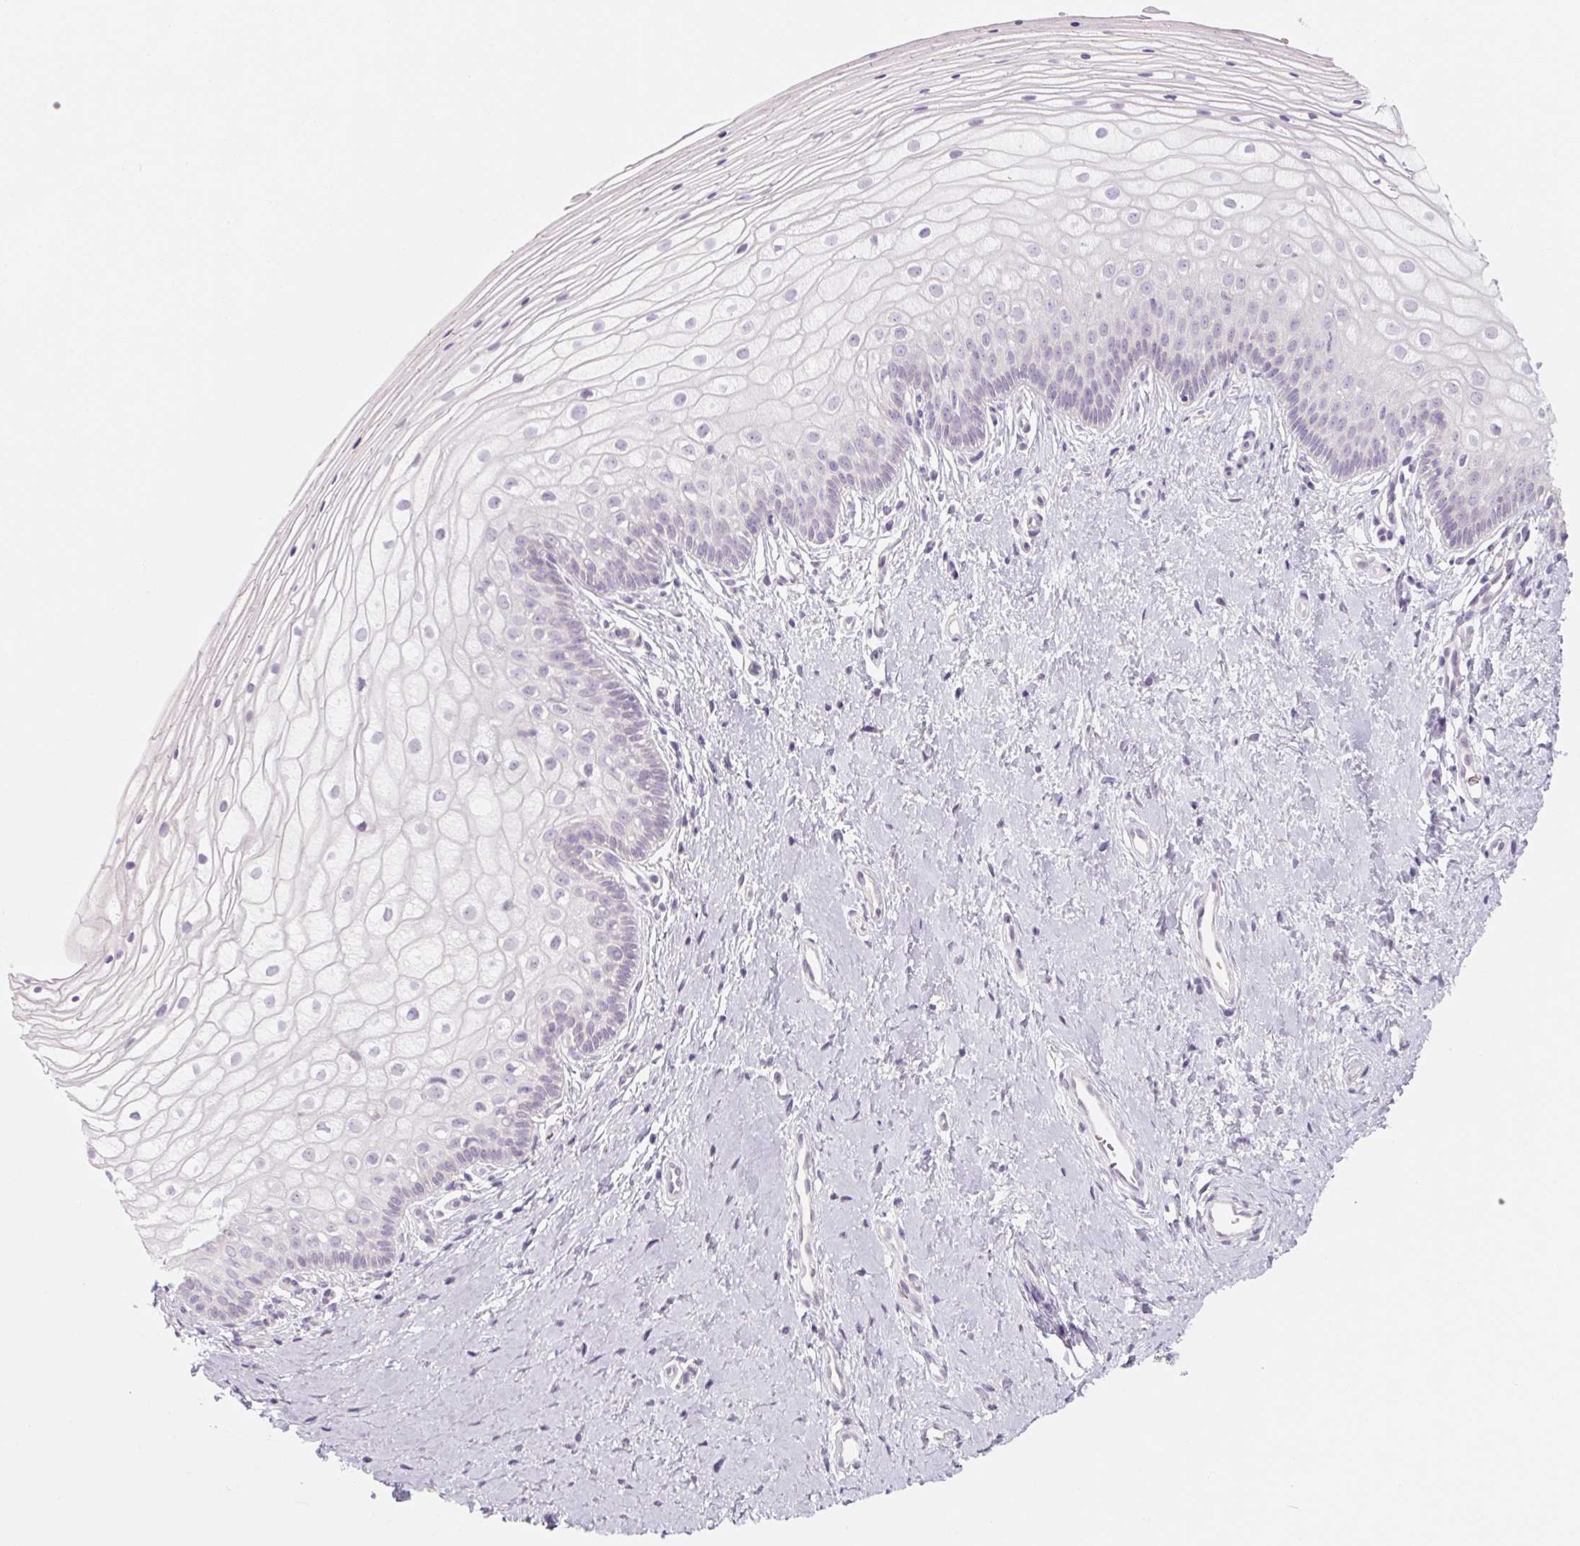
{"staining": {"intensity": "negative", "quantity": "none", "location": "none"}, "tissue": "vagina", "cell_type": "Squamous epithelial cells", "image_type": "normal", "snomed": [{"axis": "morphology", "description": "Normal tissue, NOS"}, {"axis": "topography", "description": "Vagina"}], "caption": "Histopathology image shows no protein expression in squamous epithelial cells of normal vagina. (IHC, brightfield microscopy, high magnification).", "gene": "POU1F1", "patient": {"sex": "female", "age": 39}}